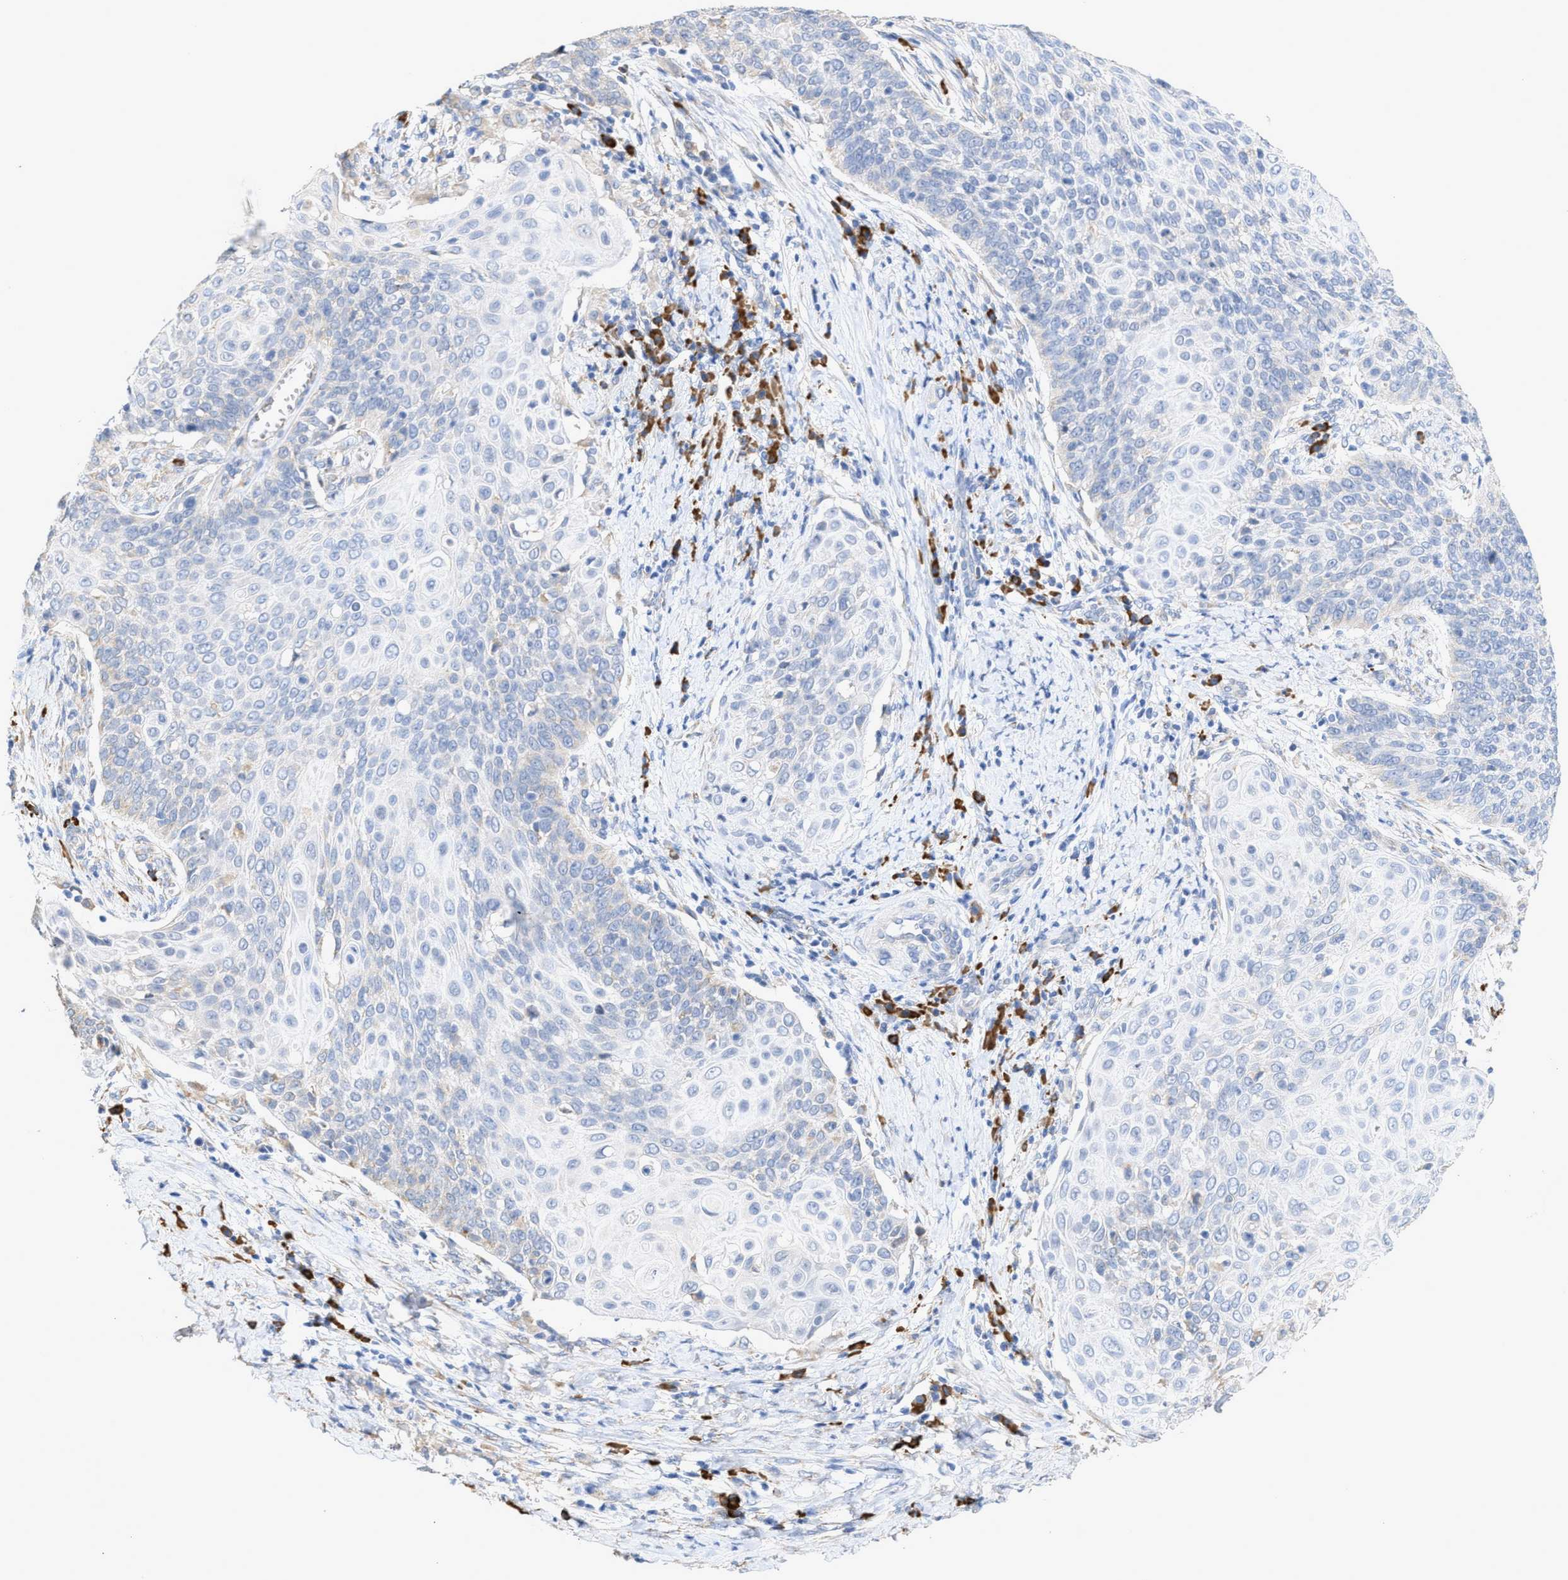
{"staining": {"intensity": "negative", "quantity": "none", "location": "none"}, "tissue": "cervical cancer", "cell_type": "Tumor cells", "image_type": "cancer", "snomed": [{"axis": "morphology", "description": "Squamous cell carcinoma, NOS"}, {"axis": "topography", "description": "Cervix"}], "caption": "Photomicrograph shows no protein positivity in tumor cells of squamous cell carcinoma (cervical) tissue.", "gene": "RYR2", "patient": {"sex": "female", "age": 39}}